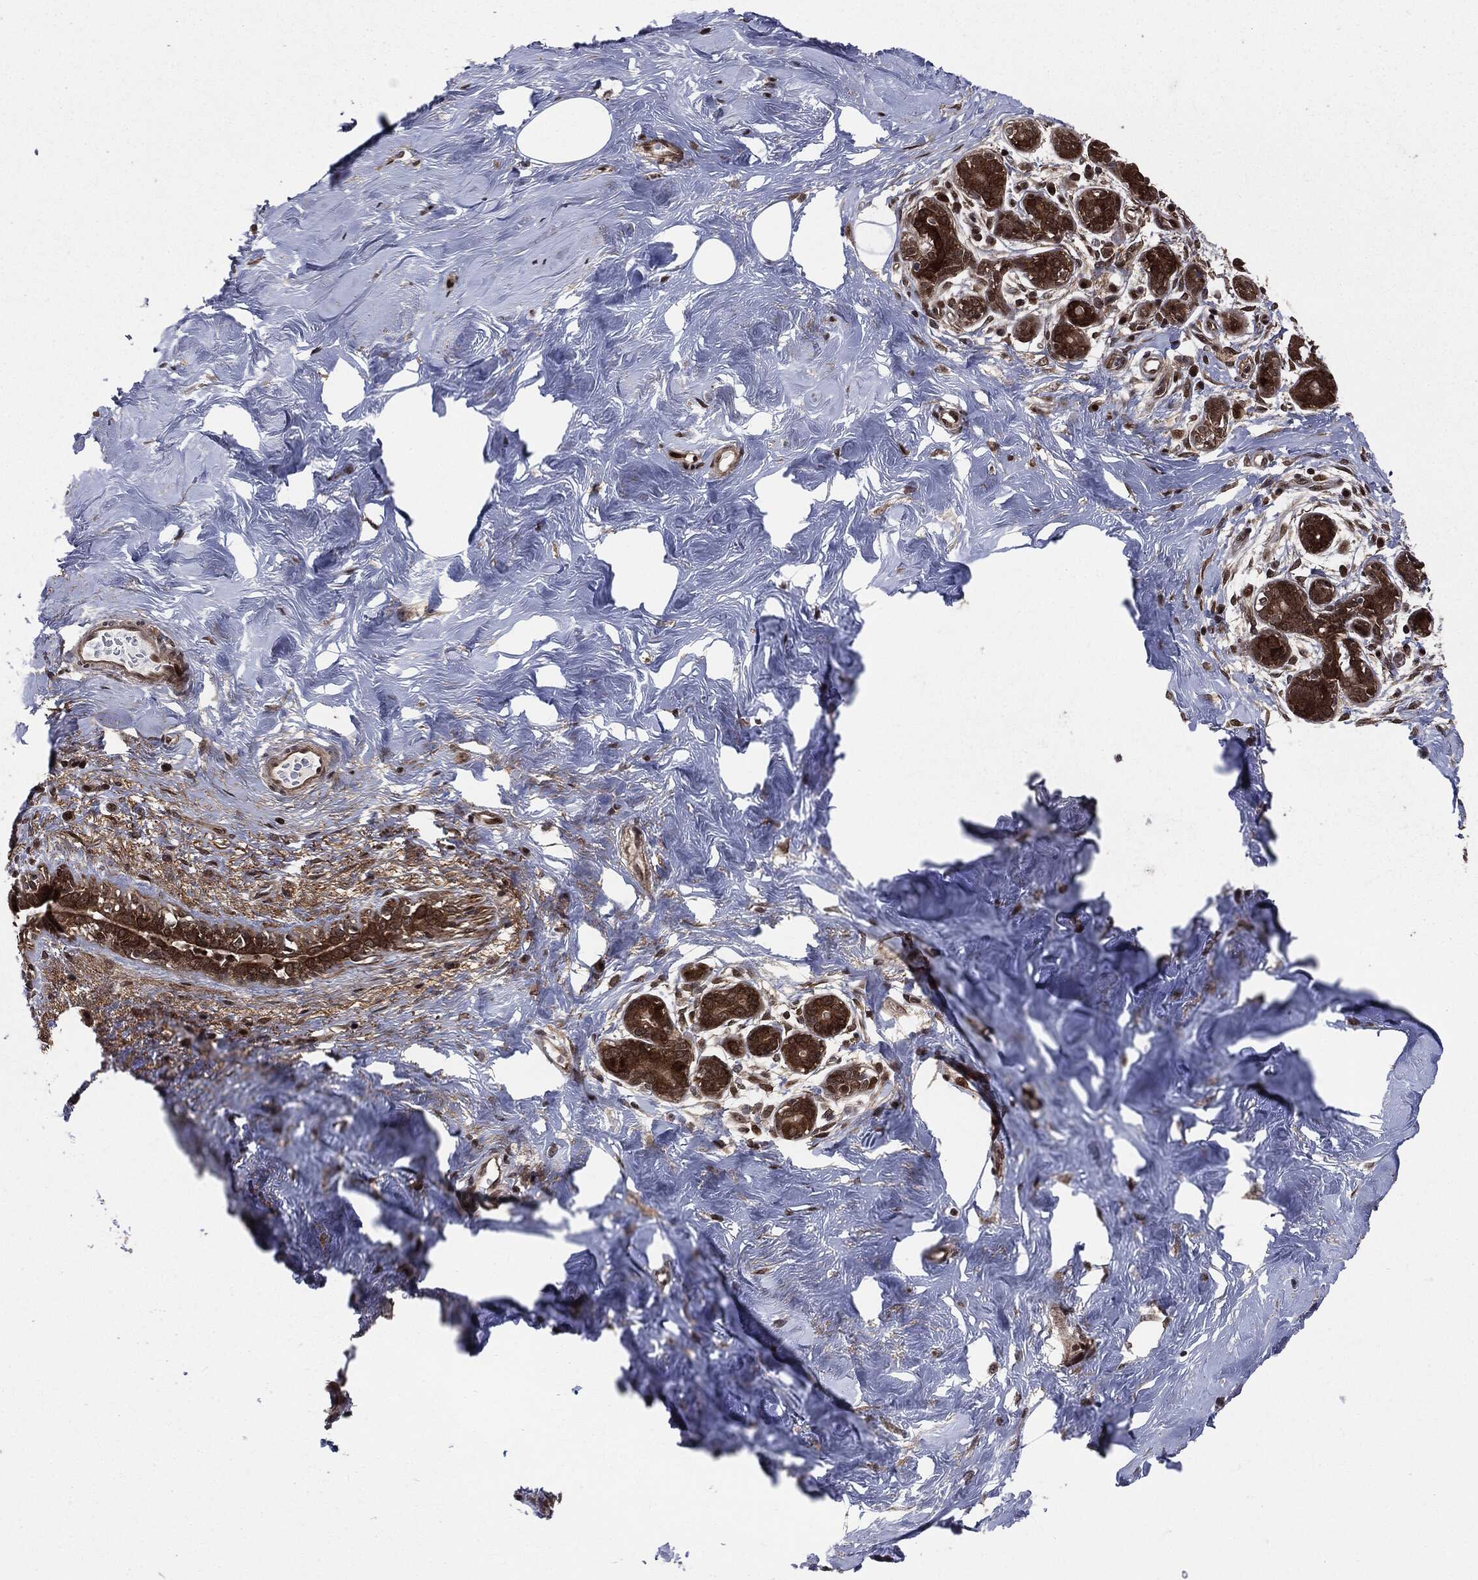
{"staining": {"intensity": "strong", "quantity": ">75%", "location": "cytoplasmic/membranous,nuclear"}, "tissue": "breast", "cell_type": "Glandular cells", "image_type": "normal", "snomed": [{"axis": "morphology", "description": "Normal tissue, NOS"}, {"axis": "topography", "description": "Breast"}], "caption": "DAB (3,3'-diaminobenzidine) immunohistochemical staining of unremarkable human breast displays strong cytoplasmic/membranous,nuclear protein positivity in approximately >75% of glandular cells.", "gene": "SMAD4", "patient": {"sex": "female", "age": 43}}